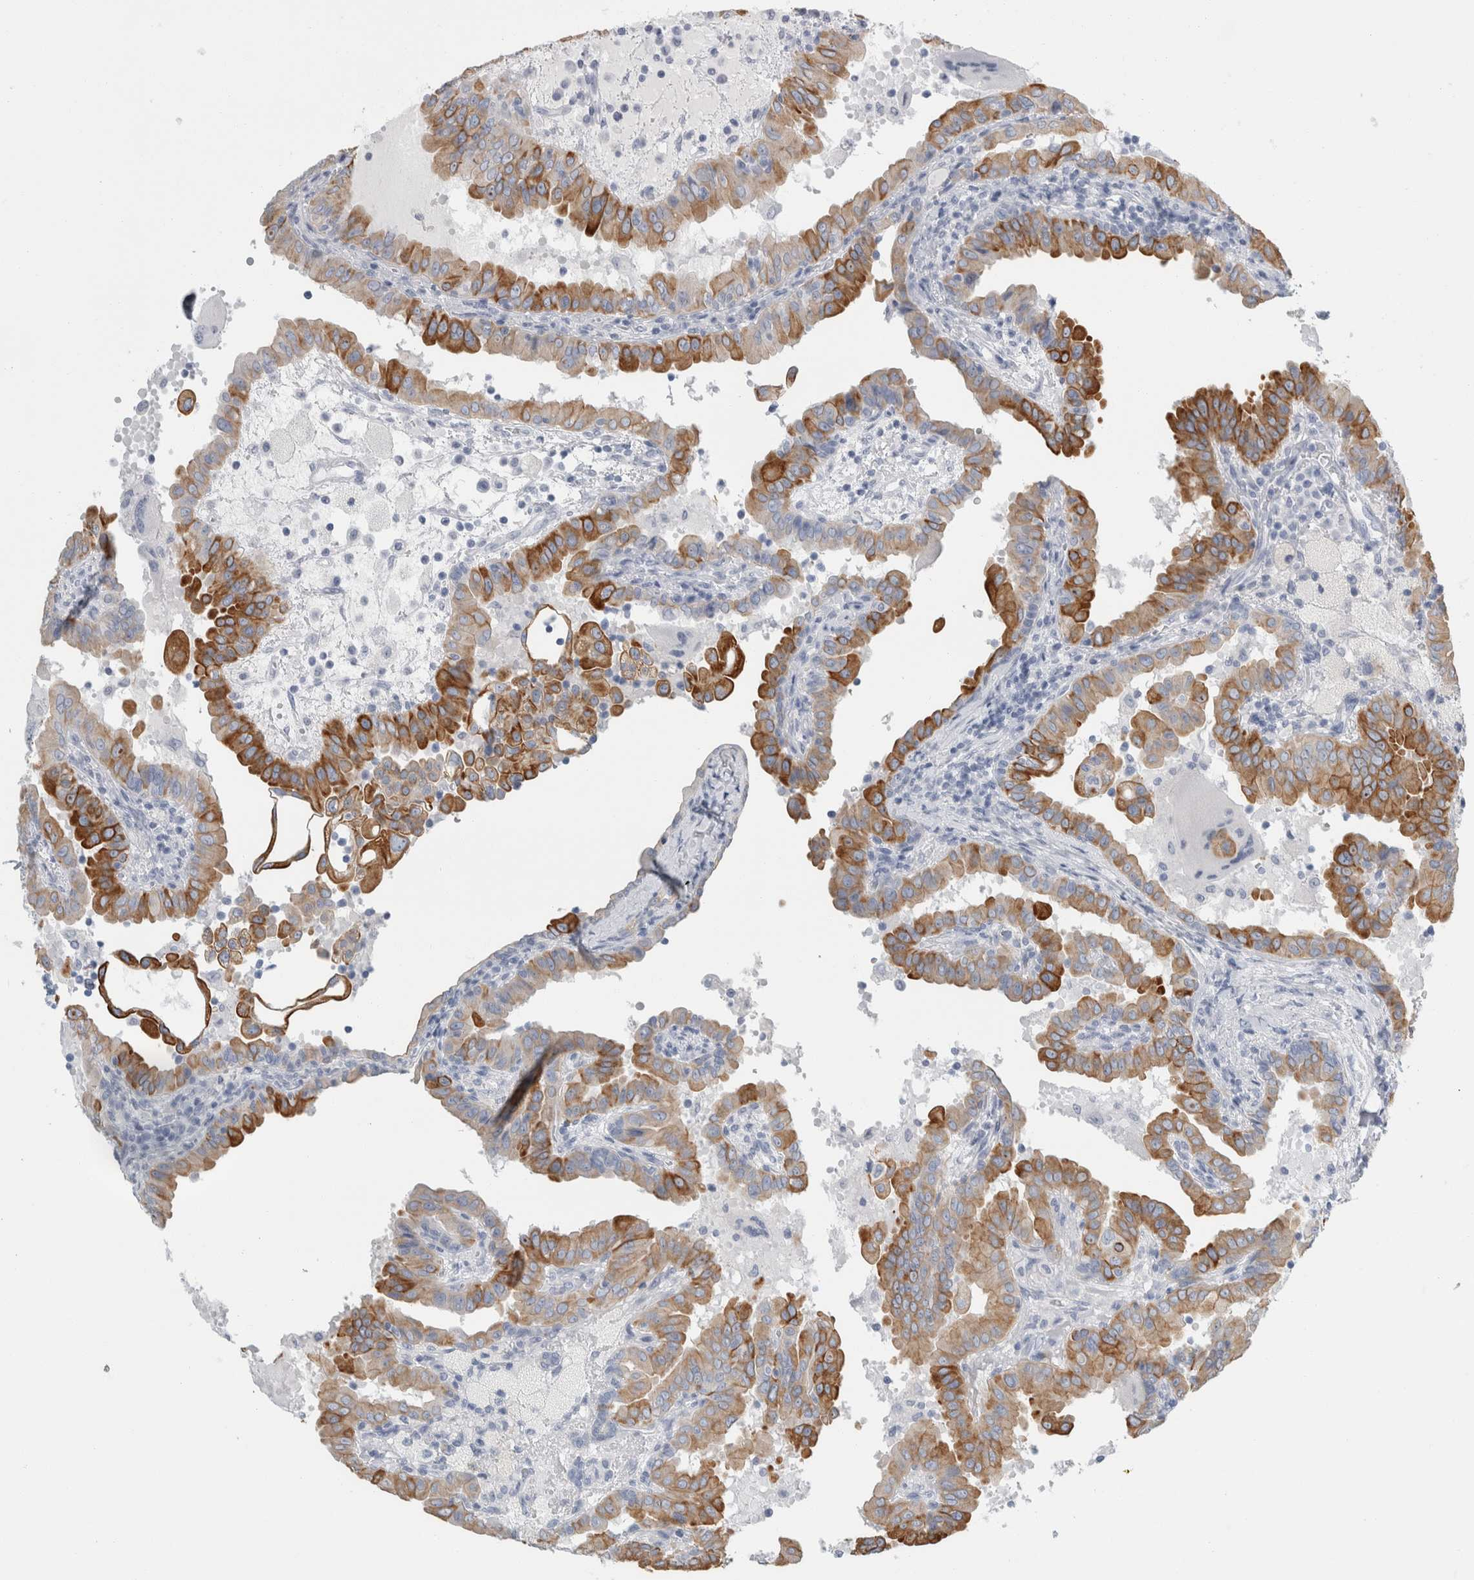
{"staining": {"intensity": "strong", "quantity": "25%-75%", "location": "cytoplasmic/membranous"}, "tissue": "thyroid cancer", "cell_type": "Tumor cells", "image_type": "cancer", "snomed": [{"axis": "morphology", "description": "Papillary adenocarcinoma, NOS"}, {"axis": "topography", "description": "Thyroid gland"}], "caption": "Tumor cells reveal strong cytoplasmic/membranous staining in about 25%-75% of cells in thyroid cancer (papillary adenocarcinoma).", "gene": "RPH3AL", "patient": {"sex": "male", "age": 33}}